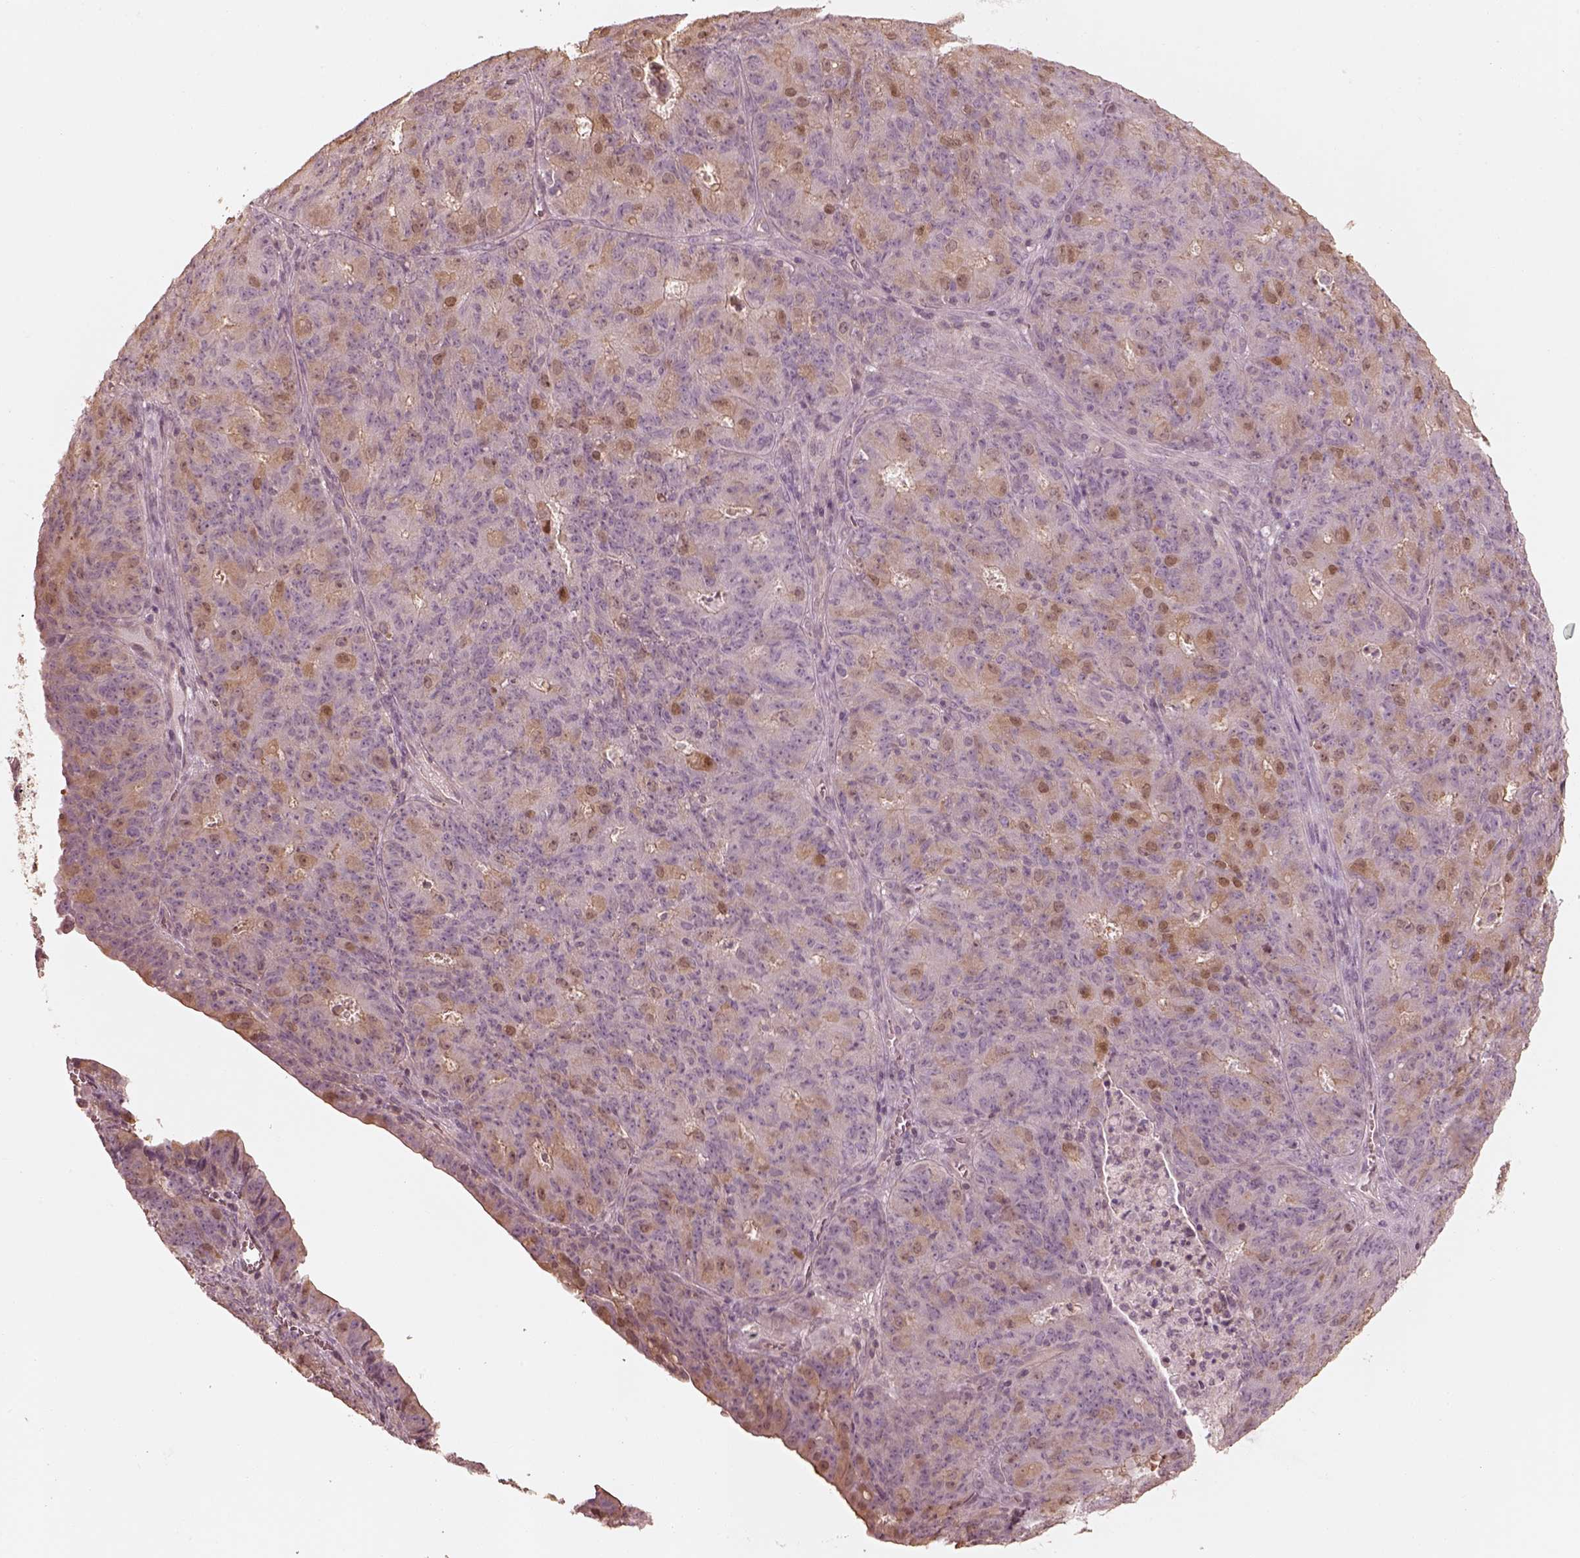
{"staining": {"intensity": "moderate", "quantity": "<25%", "location": "cytoplasmic/membranous,nuclear"}, "tissue": "ovarian cancer", "cell_type": "Tumor cells", "image_type": "cancer", "snomed": [{"axis": "morphology", "description": "Carcinoma, endometroid"}, {"axis": "topography", "description": "Ovary"}], "caption": "IHC (DAB (3,3'-diaminobenzidine)) staining of human ovarian cancer displays moderate cytoplasmic/membranous and nuclear protein positivity in about <25% of tumor cells.", "gene": "KIF5C", "patient": {"sex": "female", "age": 42}}